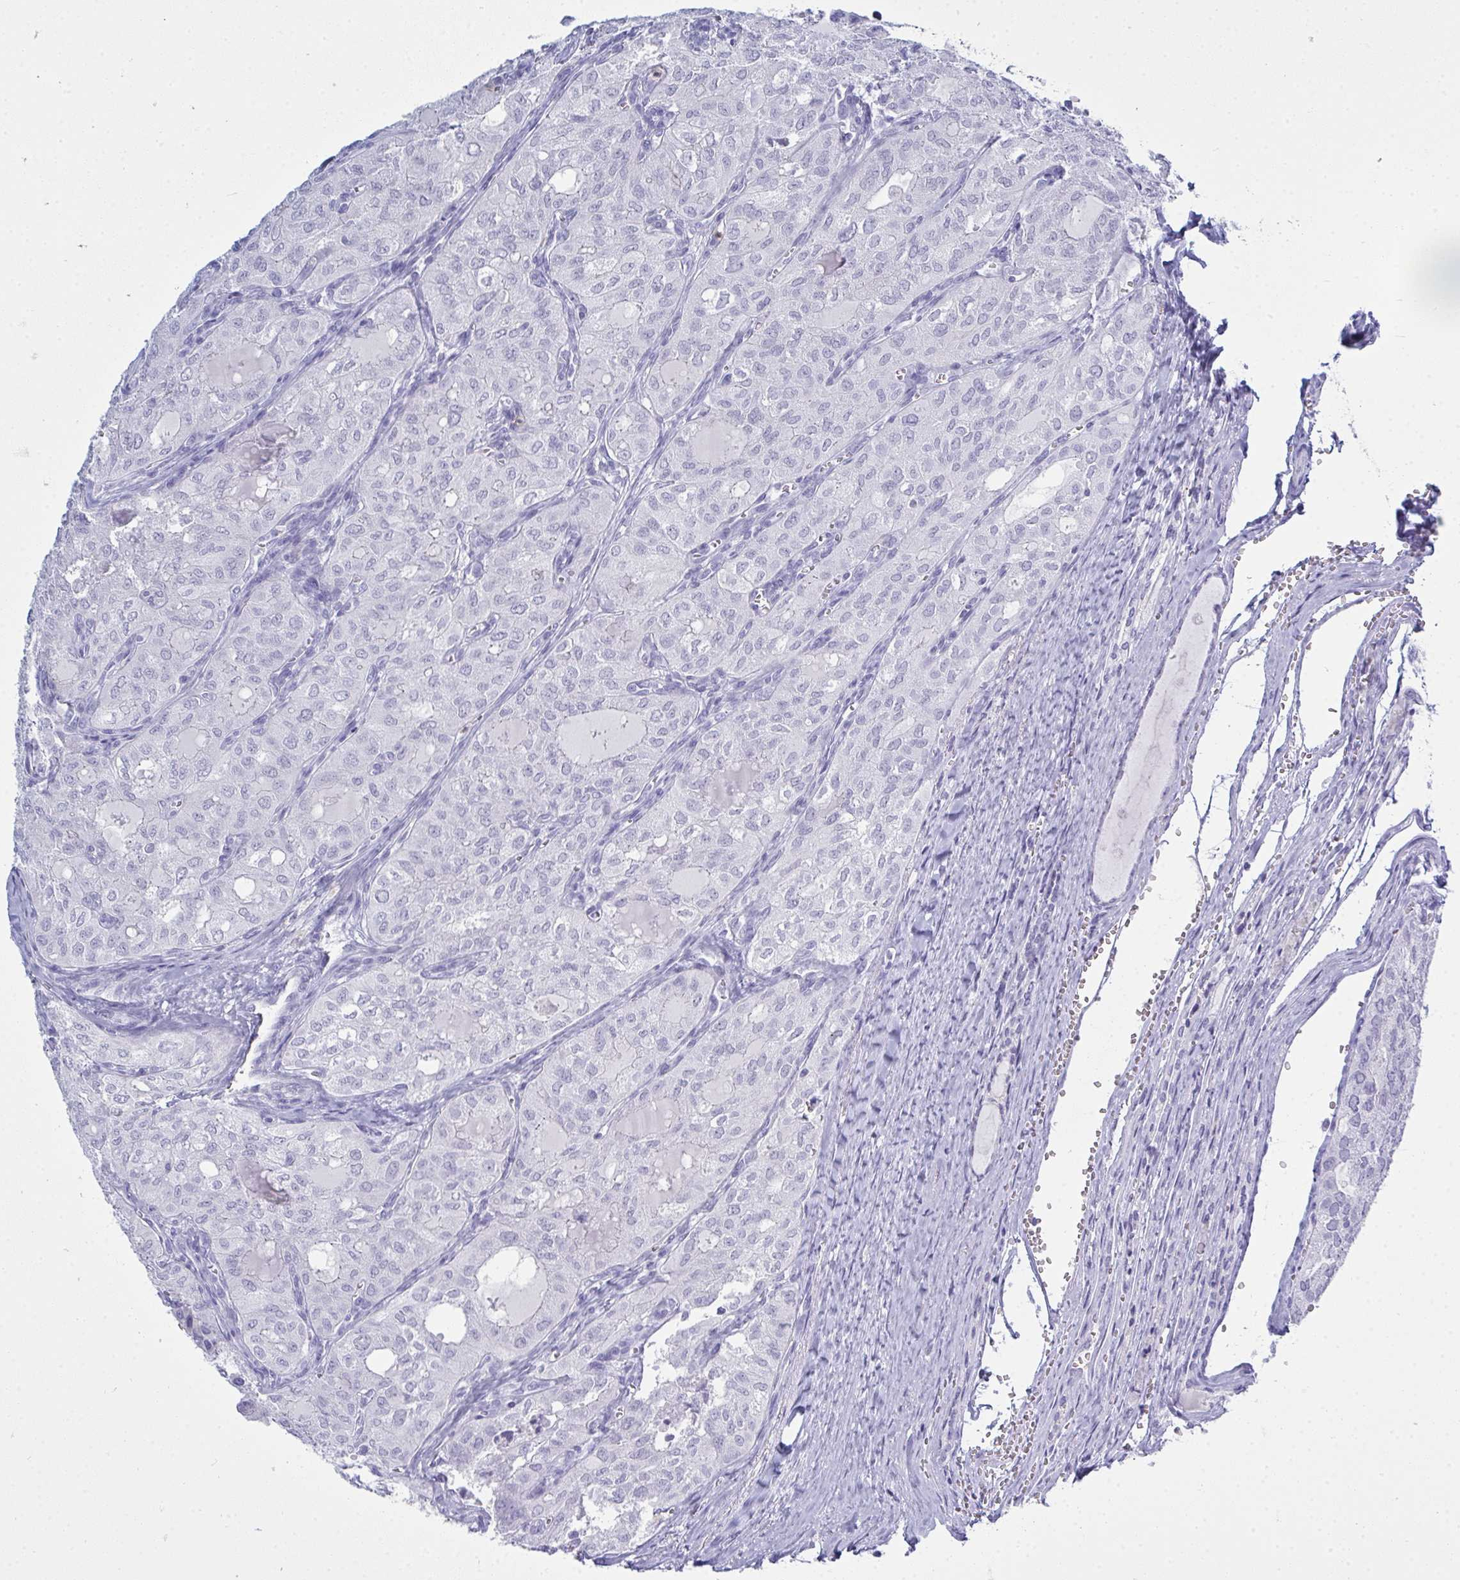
{"staining": {"intensity": "negative", "quantity": "none", "location": "none"}, "tissue": "thyroid cancer", "cell_type": "Tumor cells", "image_type": "cancer", "snomed": [{"axis": "morphology", "description": "Follicular adenoma carcinoma, NOS"}, {"axis": "topography", "description": "Thyroid gland"}], "caption": "DAB immunohistochemical staining of human follicular adenoma carcinoma (thyroid) shows no significant positivity in tumor cells. (Stains: DAB (3,3'-diaminobenzidine) immunohistochemistry (IHC) with hematoxylin counter stain, Microscopy: brightfield microscopy at high magnification).", "gene": "SERPINB10", "patient": {"sex": "male", "age": 75}}